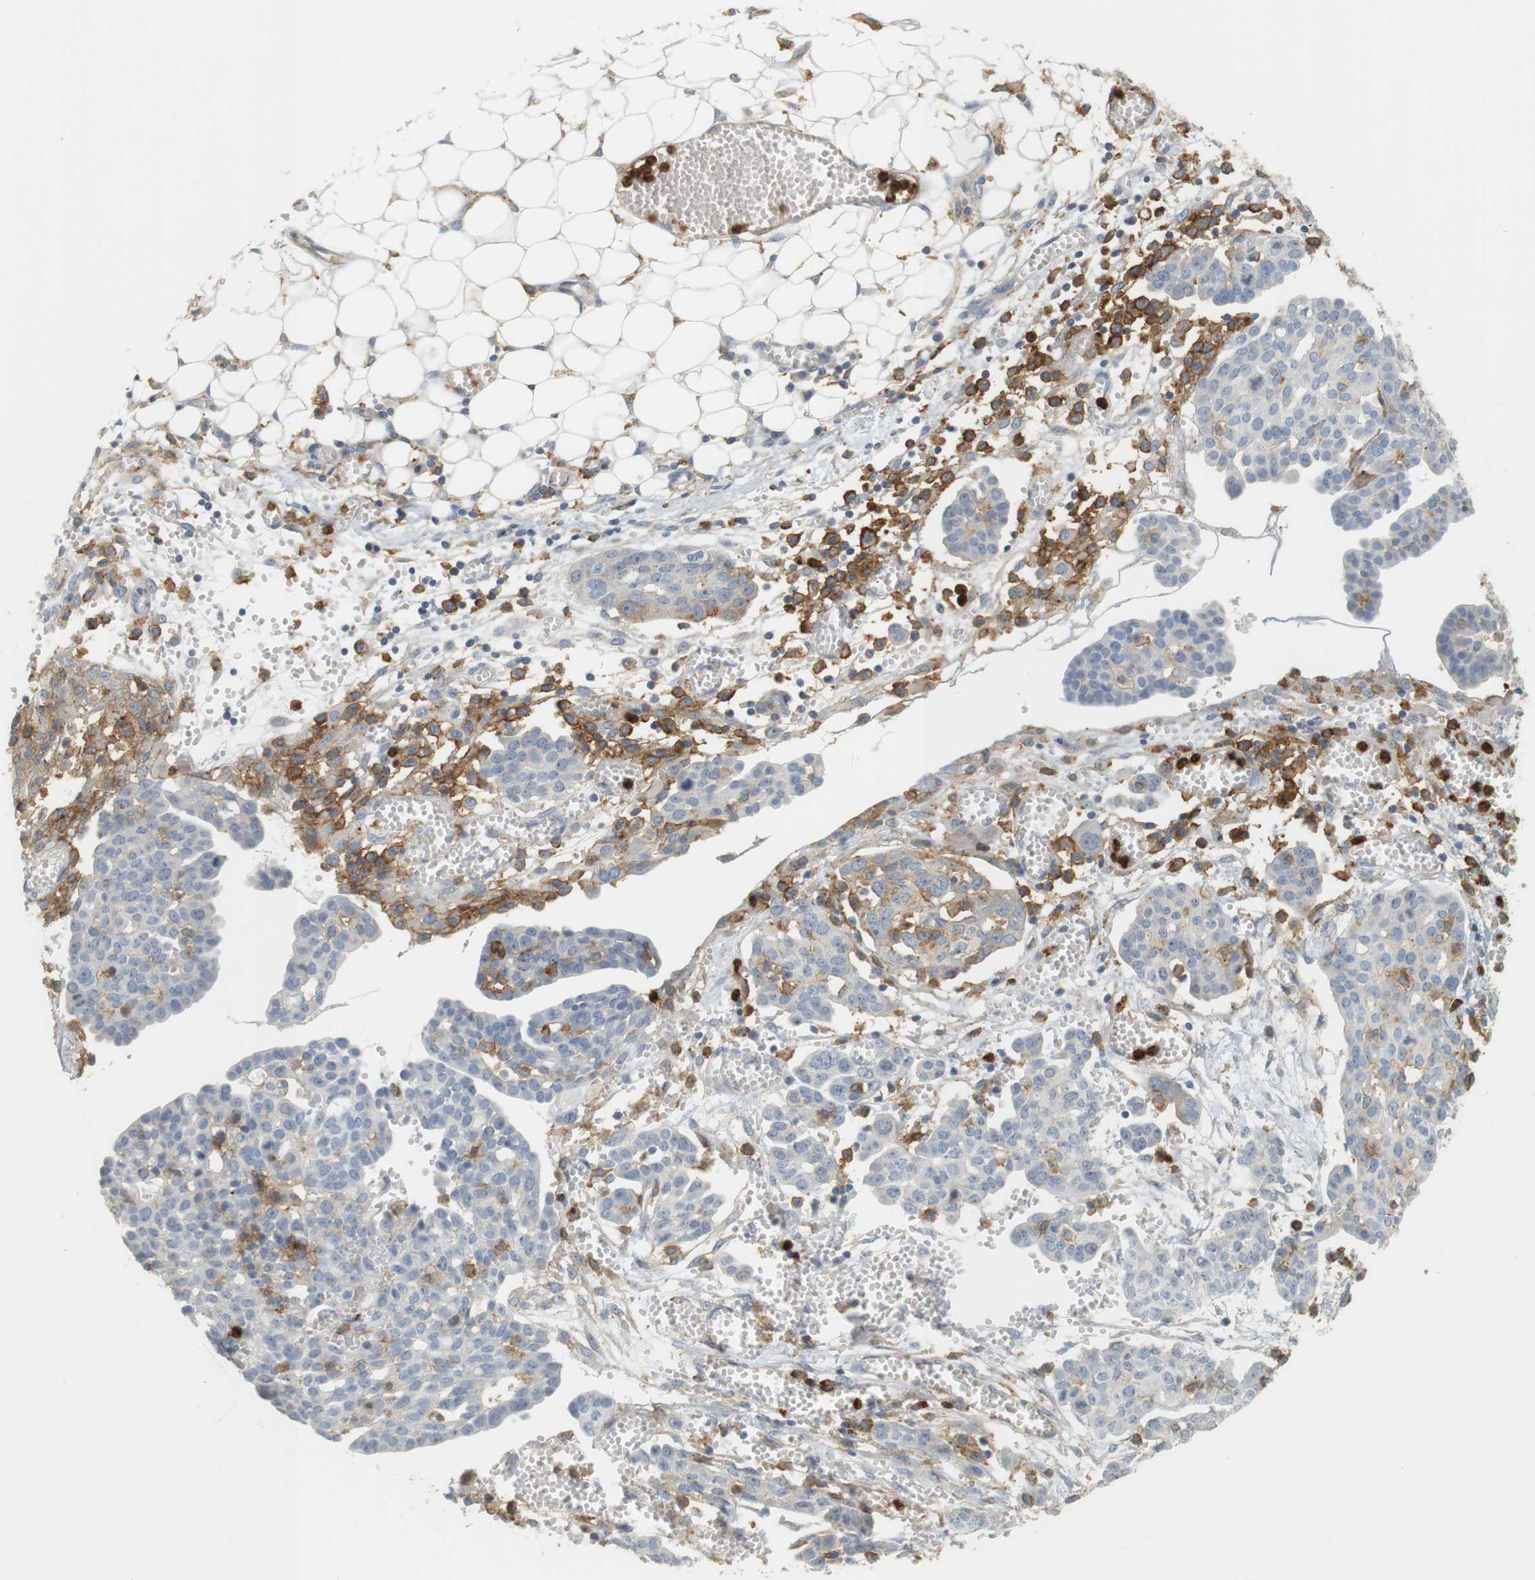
{"staining": {"intensity": "negative", "quantity": "none", "location": "none"}, "tissue": "ovarian cancer", "cell_type": "Tumor cells", "image_type": "cancer", "snomed": [{"axis": "morphology", "description": "Cystadenocarcinoma, serous, NOS"}, {"axis": "topography", "description": "Soft tissue"}, {"axis": "topography", "description": "Ovary"}], "caption": "Immunohistochemical staining of ovarian cancer reveals no significant expression in tumor cells.", "gene": "SIRPA", "patient": {"sex": "female", "age": 57}}